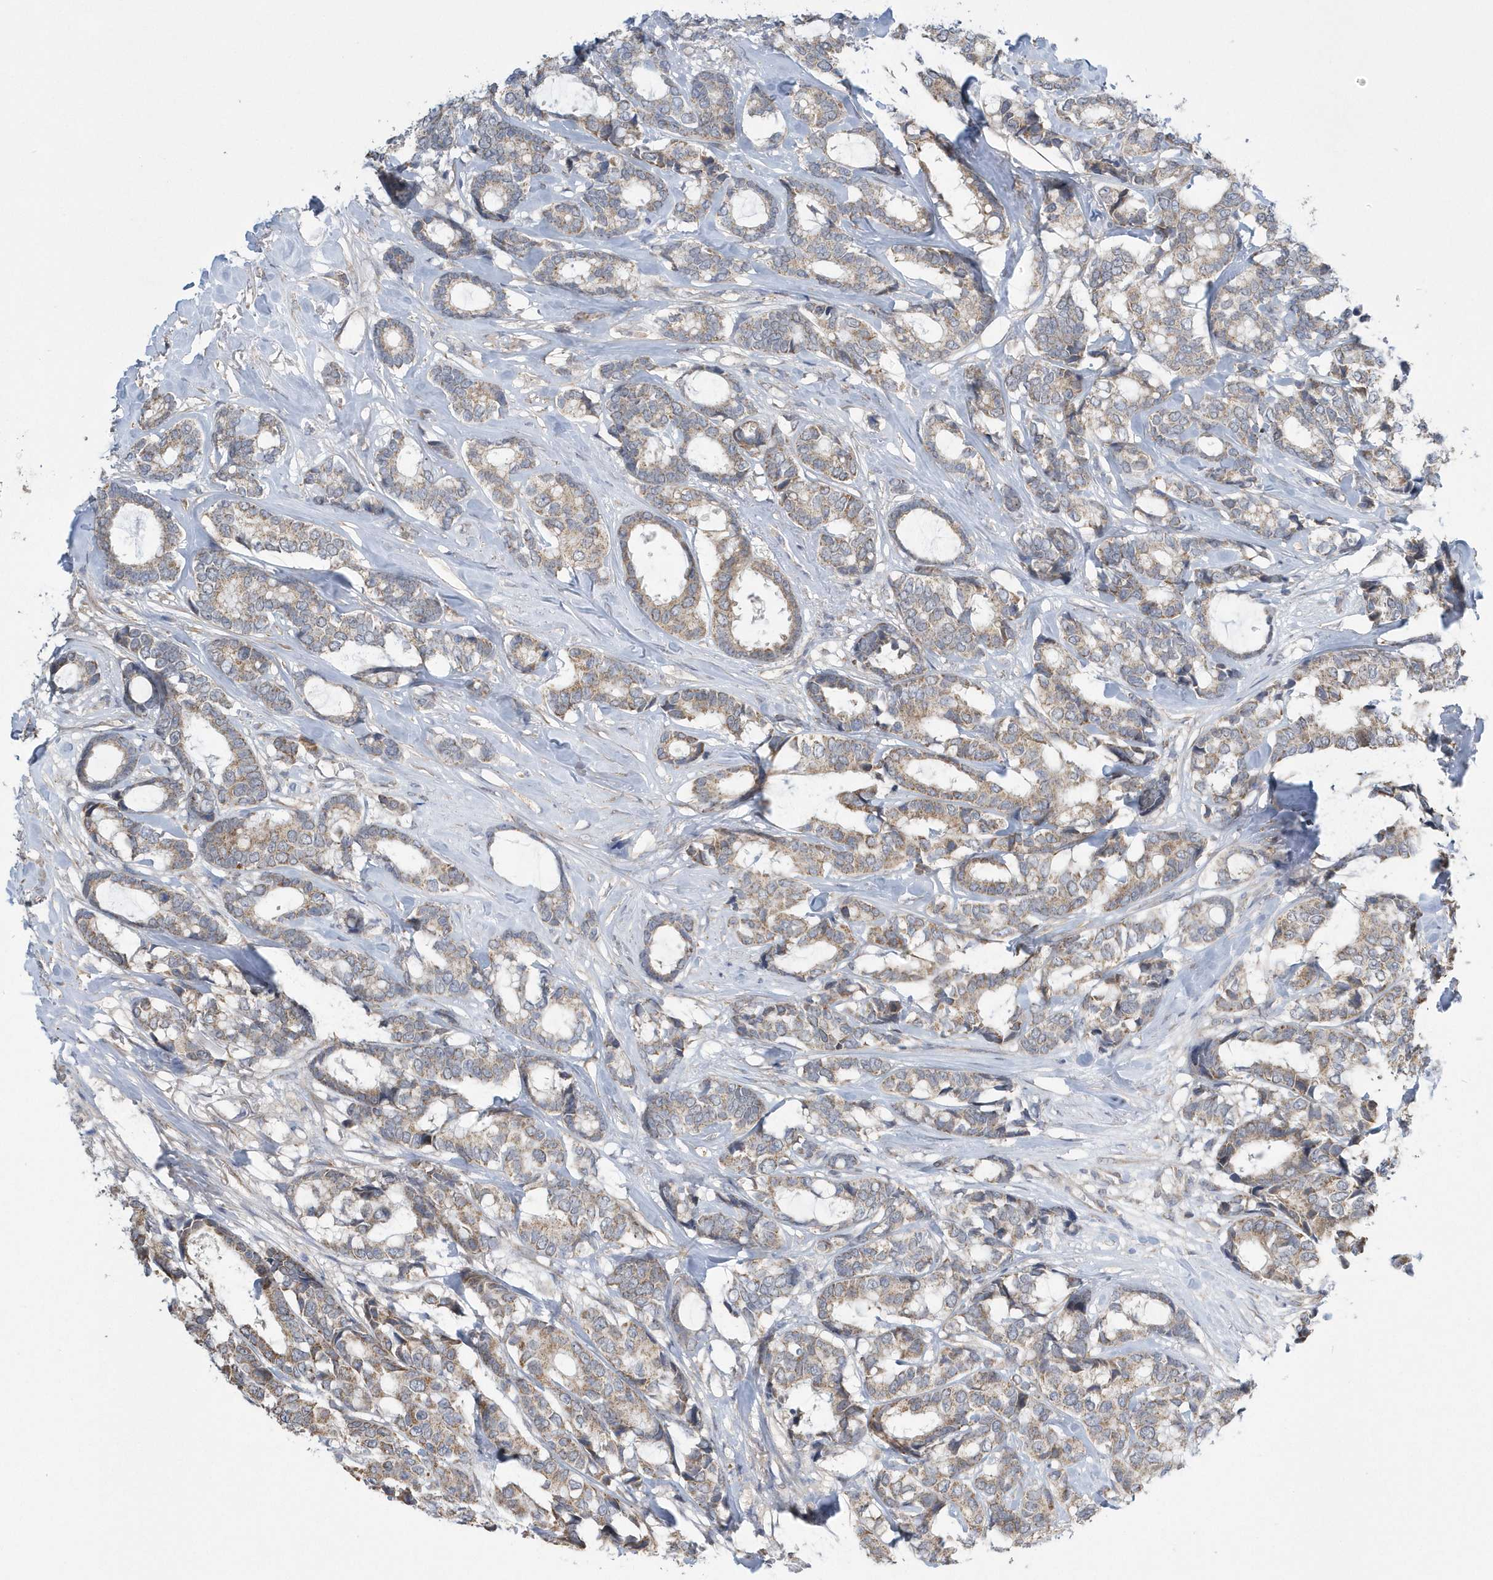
{"staining": {"intensity": "moderate", "quantity": ">75%", "location": "cytoplasmic/membranous"}, "tissue": "breast cancer", "cell_type": "Tumor cells", "image_type": "cancer", "snomed": [{"axis": "morphology", "description": "Duct carcinoma"}, {"axis": "topography", "description": "Breast"}], "caption": "Immunohistochemical staining of human infiltrating ductal carcinoma (breast) exhibits moderate cytoplasmic/membranous protein positivity in about >75% of tumor cells.", "gene": "SLX9", "patient": {"sex": "female", "age": 87}}